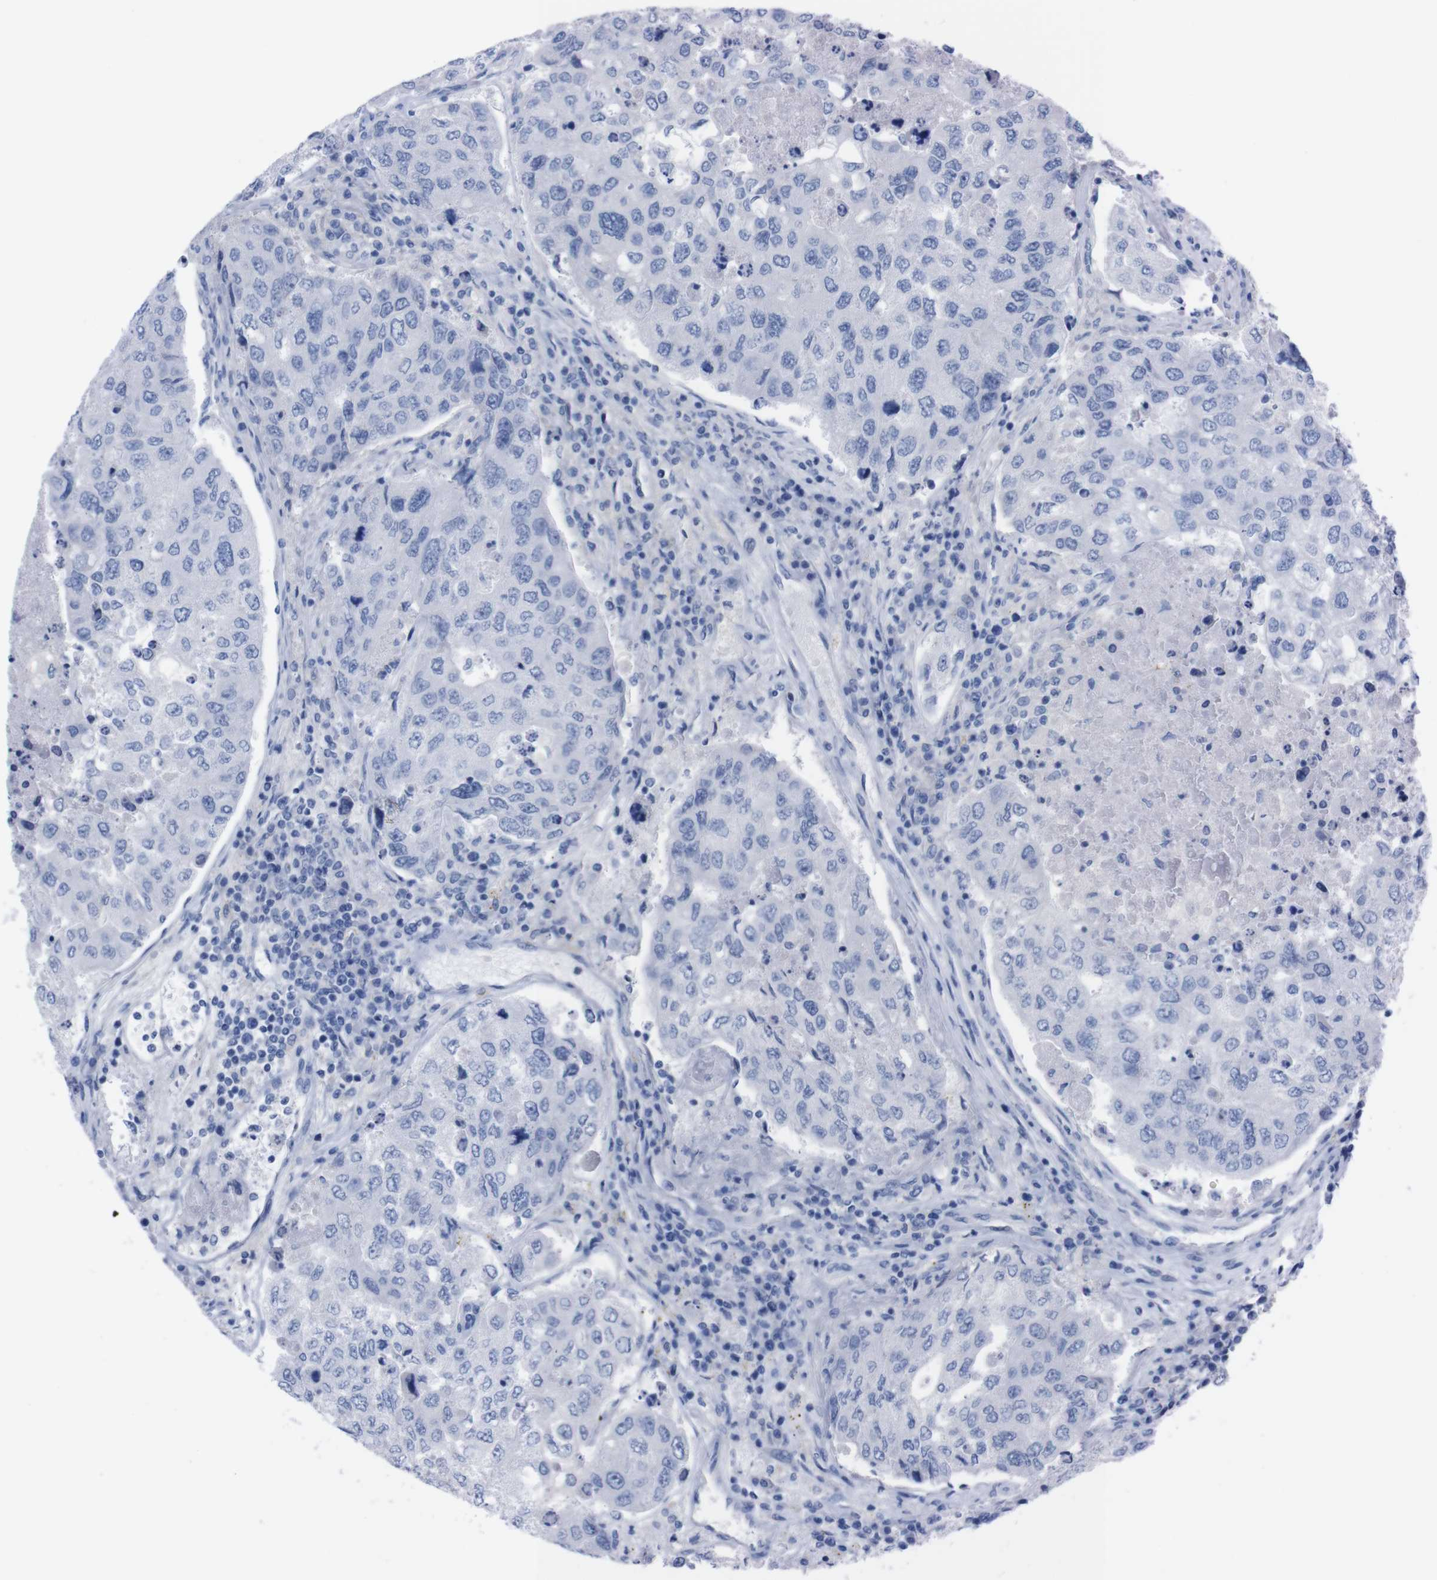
{"staining": {"intensity": "negative", "quantity": "none", "location": "none"}, "tissue": "urothelial cancer", "cell_type": "Tumor cells", "image_type": "cancer", "snomed": [{"axis": "morphology", "description": "Urothelial carcinoma, High grade"}, {"axis": "topography", "description": "Lymph node"}, {"axis": "topography", "description": "Urinary bladder"}], "caption": "Image shows no significant protein expression in tumor cells of urothelial carcinoma (high-grade).", "gene": "TMEM243", "patient": {"sex": "male", "age": 51}}